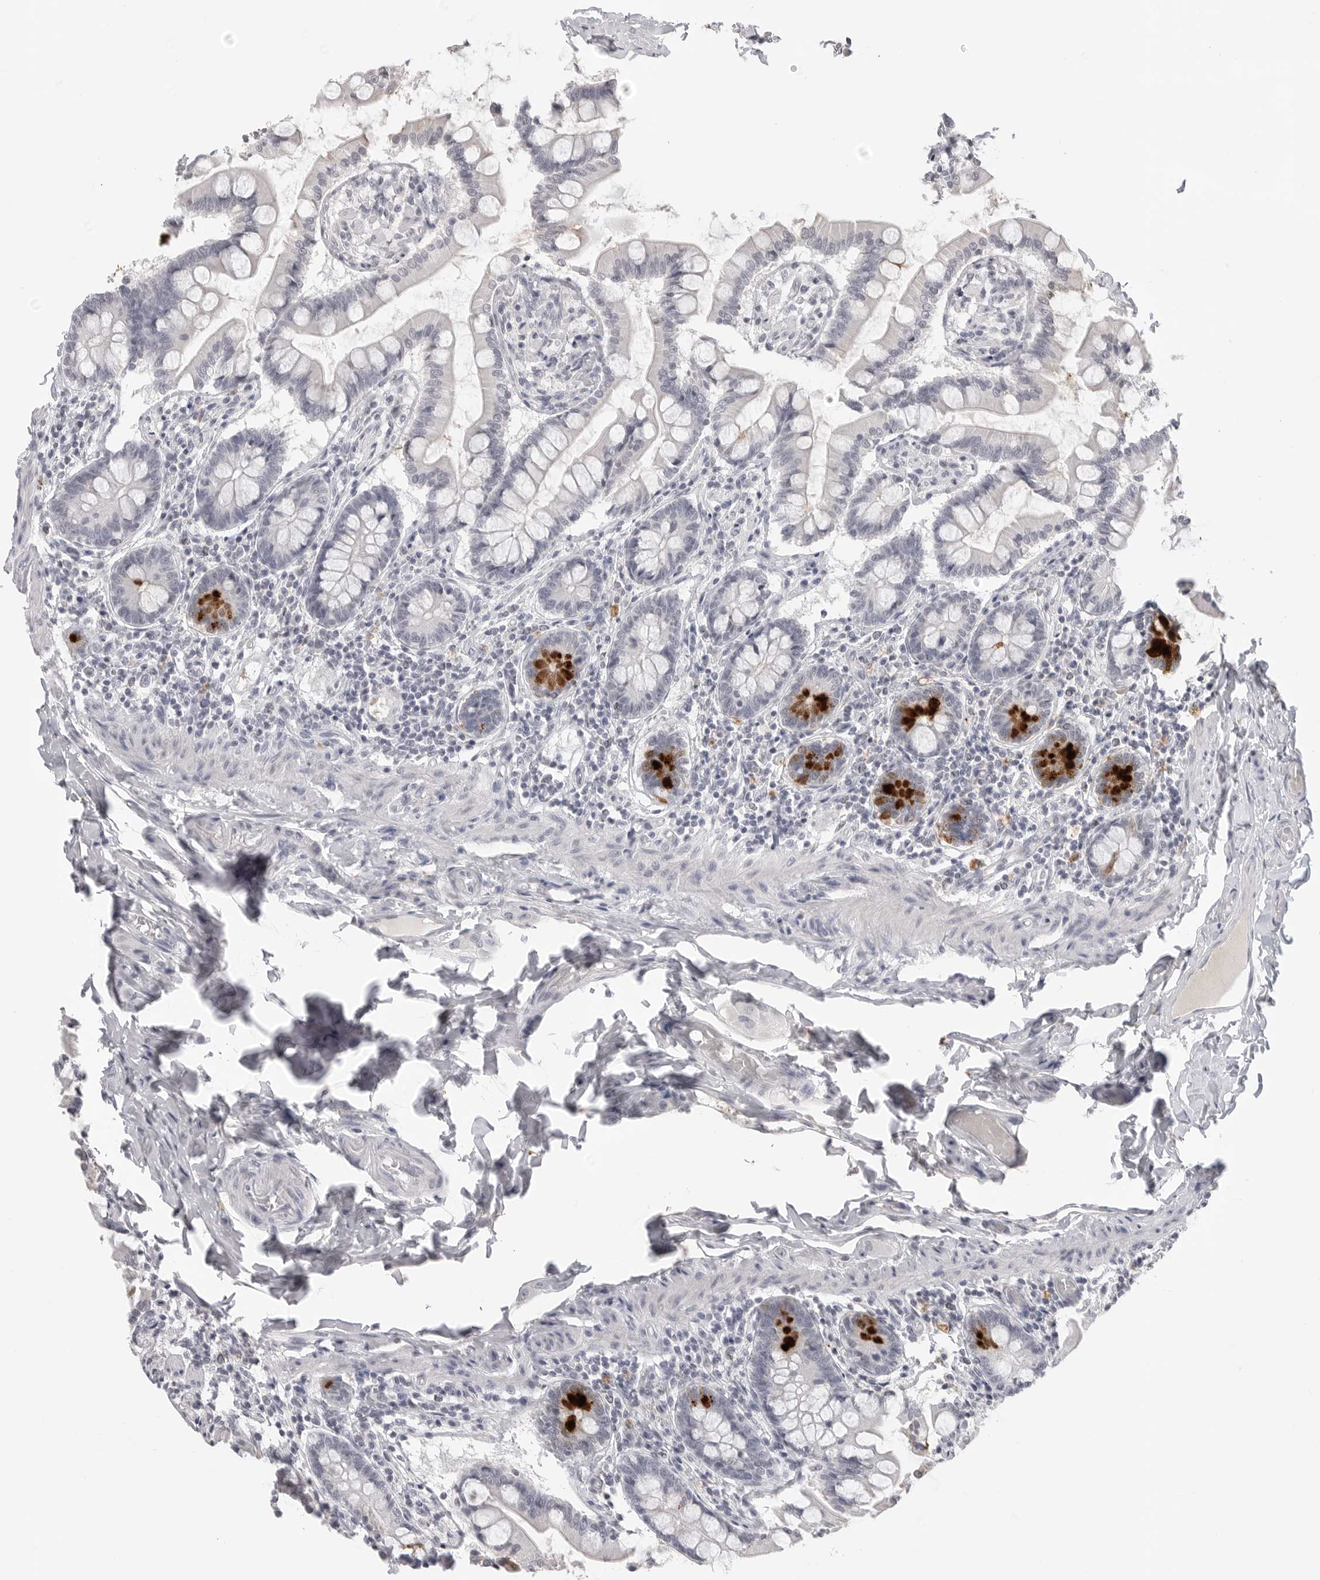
{"staining": {"intensity": "strong", "quantity": "<25%", "location": "cytoplasmic/membranous"}, "tissue": "small intestine", "cell_type": "Glandular cells", "image_type": "normal", "snomed": [{"axis": "morphology", "description": "Normal tissue, NOS"}, {"axis": "topography", "description": "Small intestine"}], "caption": "Immunohistochemistry (DAB (3,3'-diaminobenzidine)) staining of benign small intestine displays strong cytoplasmic/membranous protein staining in approximately <25% of glandular cells. The staining was performed using DAB to visualize the protein expression in brown, while the nuclei were stained in blue with hematoxylin (Magnification: 20x).", "gene": "PRSS1", "patient": {"sex": "male", "age": 41}}